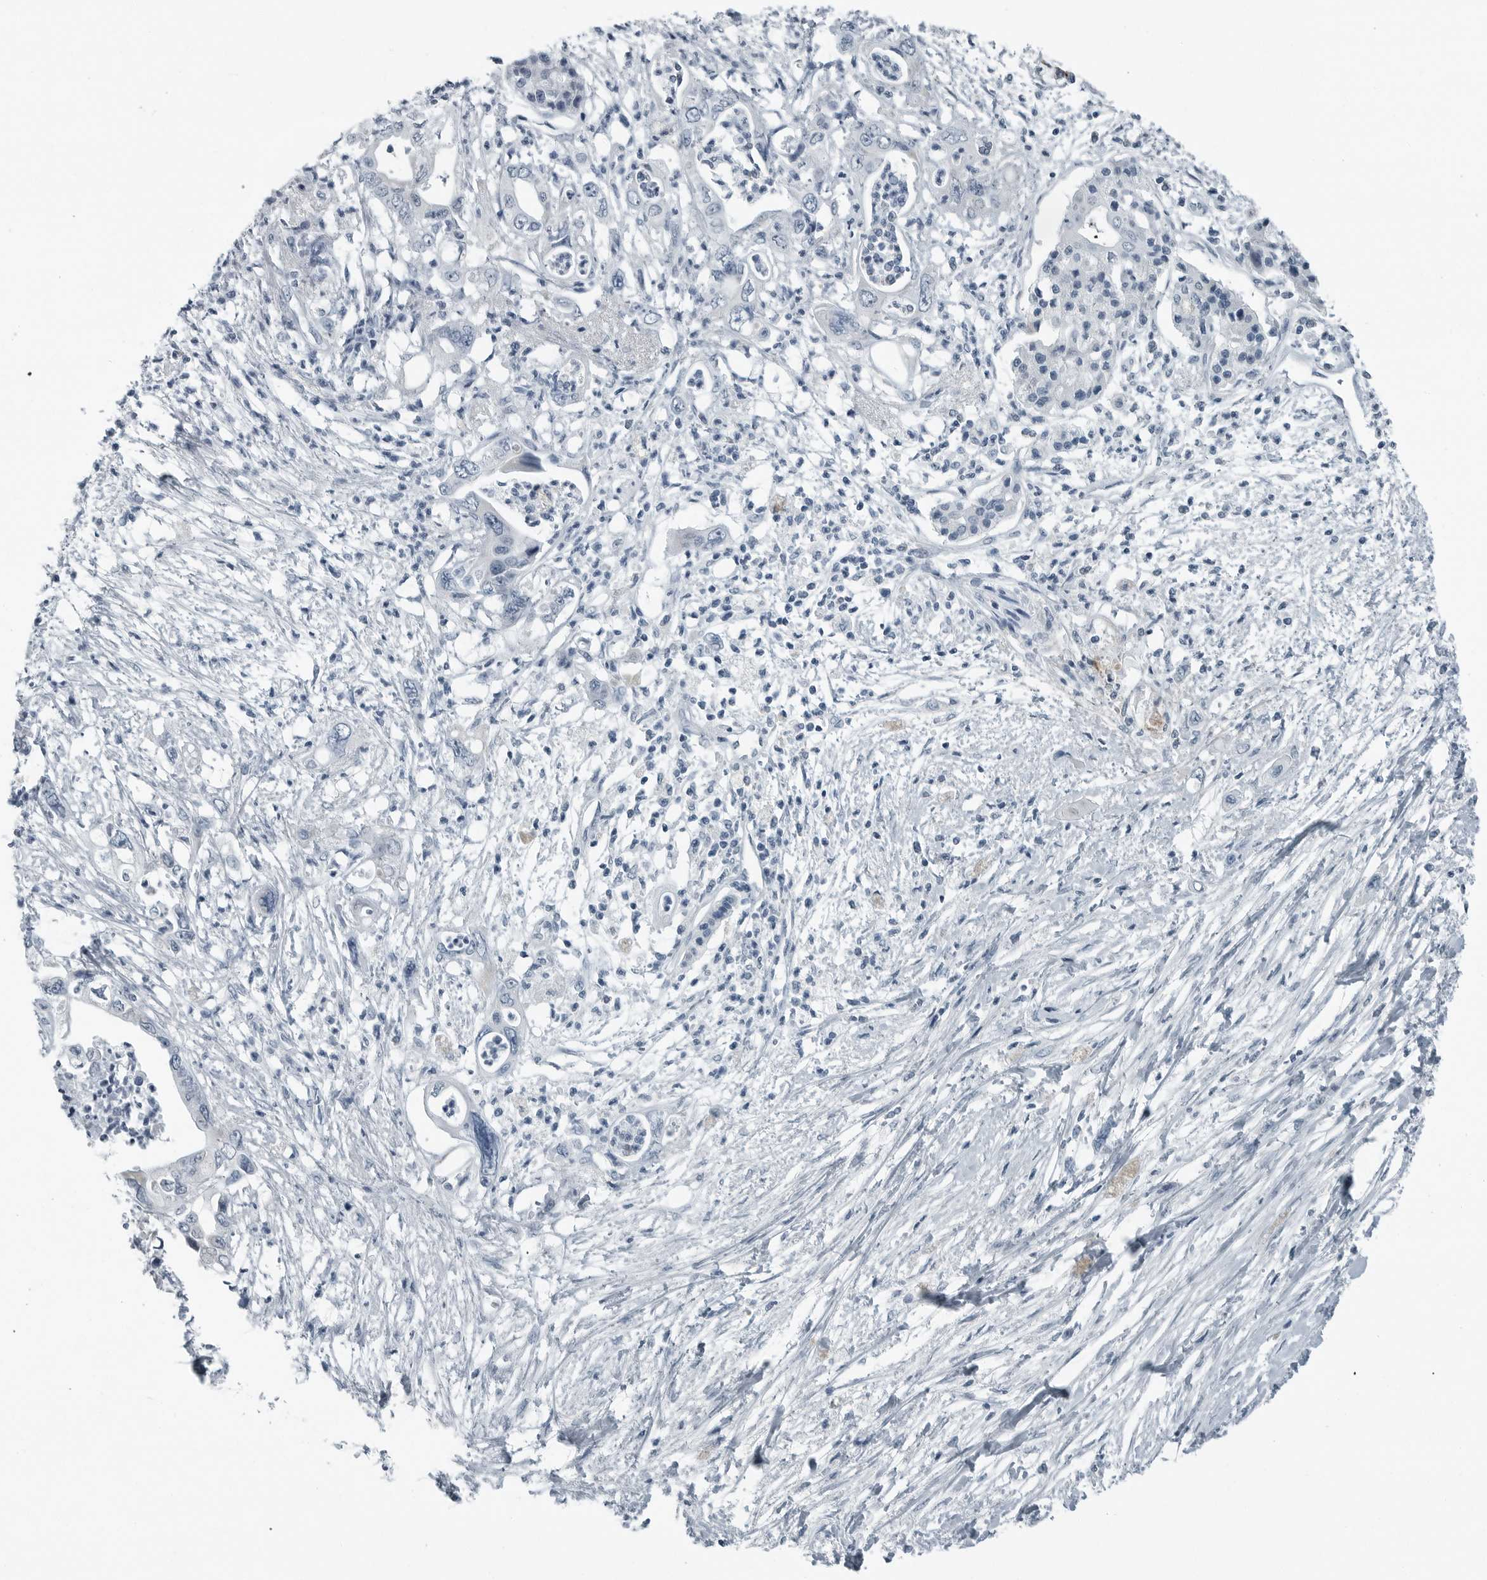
{"staining": {"intensity": "negative", "quantity": "none", "location": "none"}, "tissue": "pancreatic cancer", "cell_type": "Tumor cells", "image_type": "cancer", "snomed": [{"axis": "morphology", "description": "Adenocarcinoma, NOS"}, {"axis": "topography", "description": "Pancreas"}], "caption": "High magnification brightfield microscopy of pancreatic cancer stained with DAB (brown) and counterstained with hematoxylin (blue): tumor cells show no significant staining. The staining was performed using DAB to visualize the protein expression in brown, while the nuclei were stained in blue with hematoxylin (Magnification: 20x).", "gene": "ZPBP2", "patient": {"sex": "male", "age": 66}}